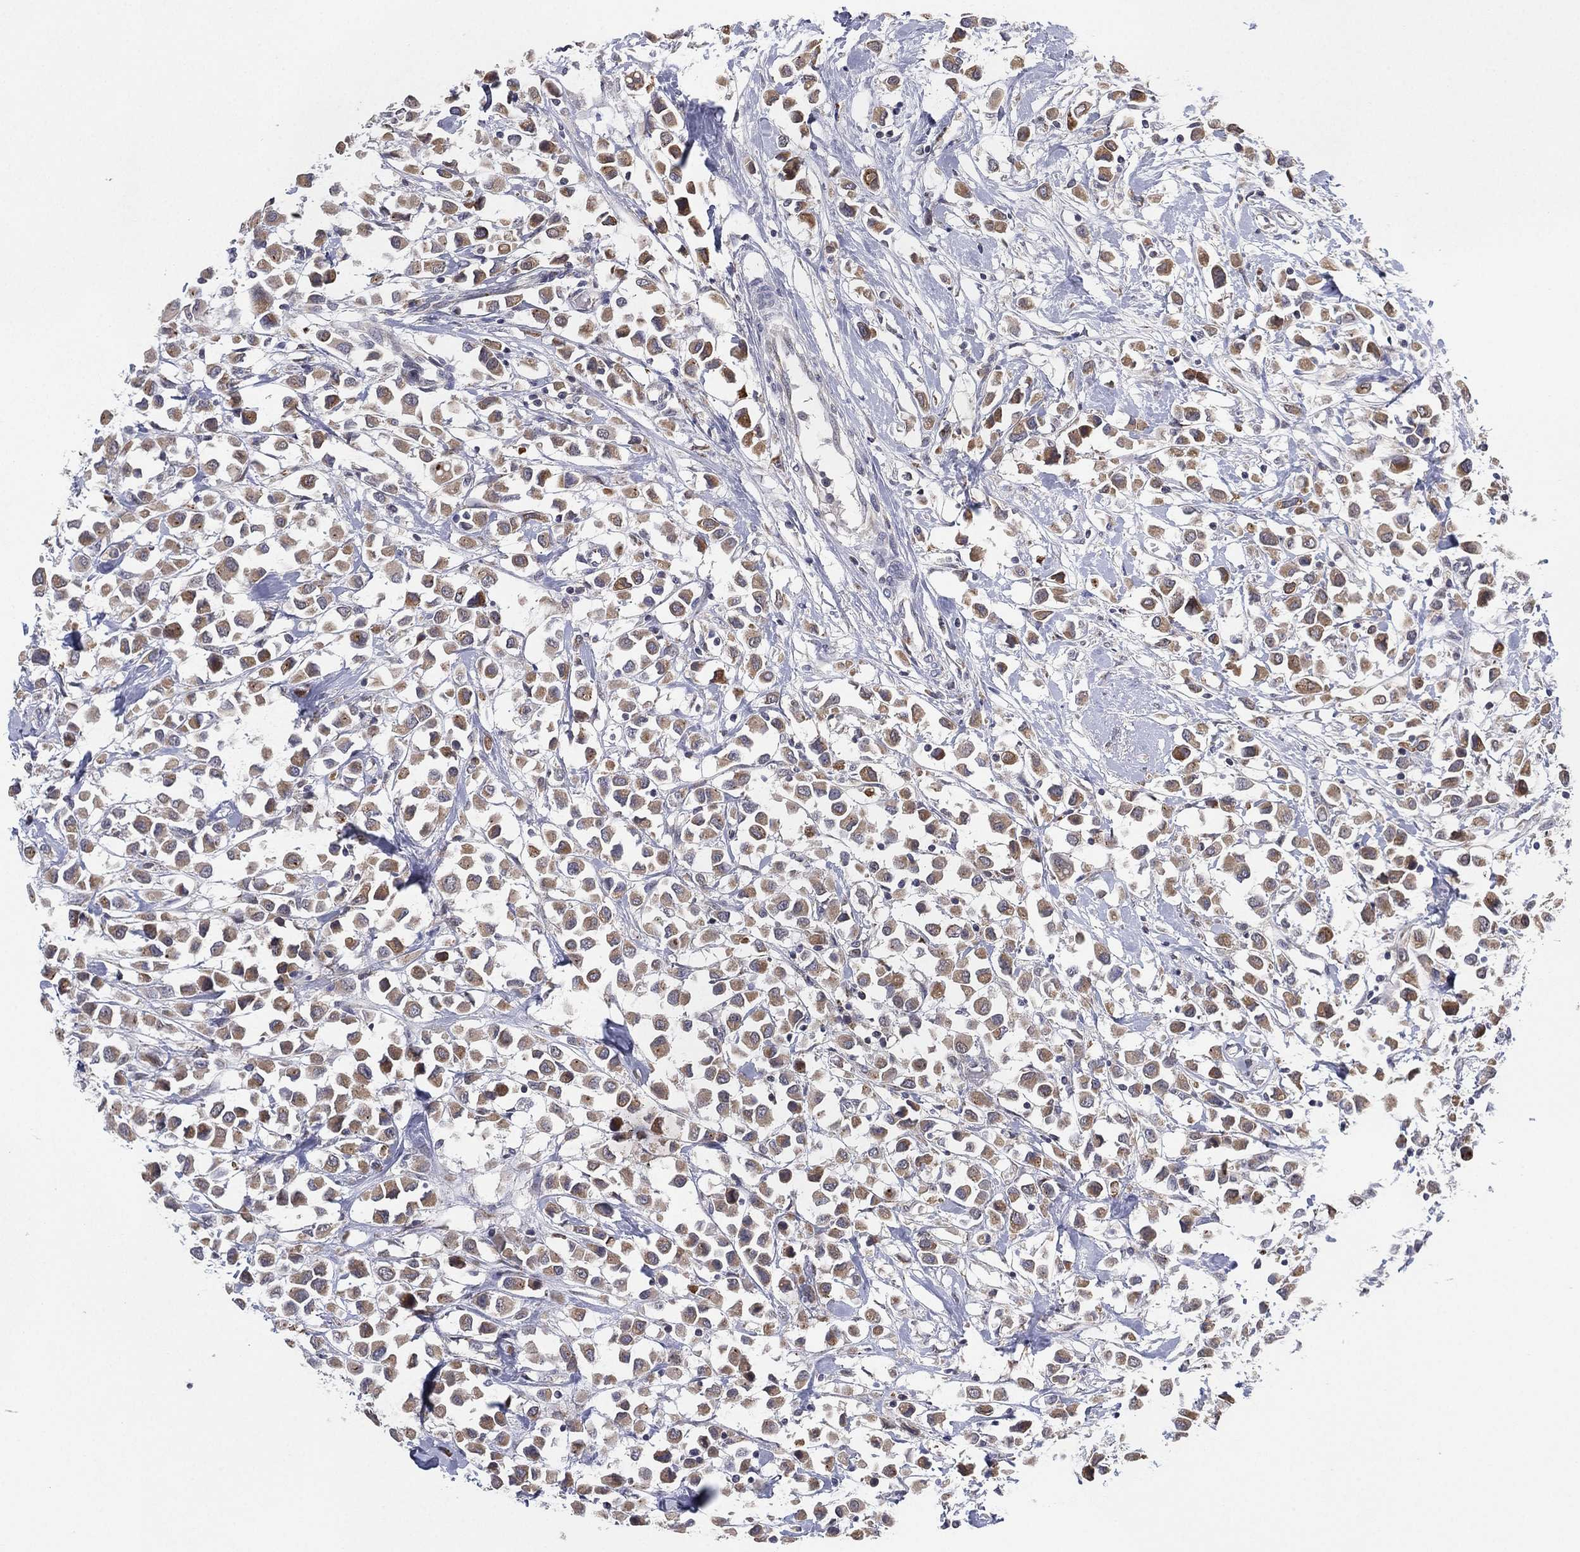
{"staining": {"intensity": "weak", "quantity": ">75%", "location": "cytoplasmic/membranous"}, "tissue": "breast cancer", "cell_type": "Tumor cells", "image_type": "cancer", "snomed": [{"axis": "morphology", "description": "Duct carcinoma"}, {"axis": "topography", "description": "Breast"}], "caption": "Immunohistochemistry staining of breast cancer (infiltrating ductal carcinoma), which shows low levels of weak cytoplasmic/membranous staining in approximately >75% of tumor cells indicating weak cytoplasmic/membranous protein positivity. The staining was performed using DAB (brown) for protein detection and nuclei were counterstained in hematoxylin (blue).", "gene": "PSMG4", "patient": {"sex": "female", "age": 61}}